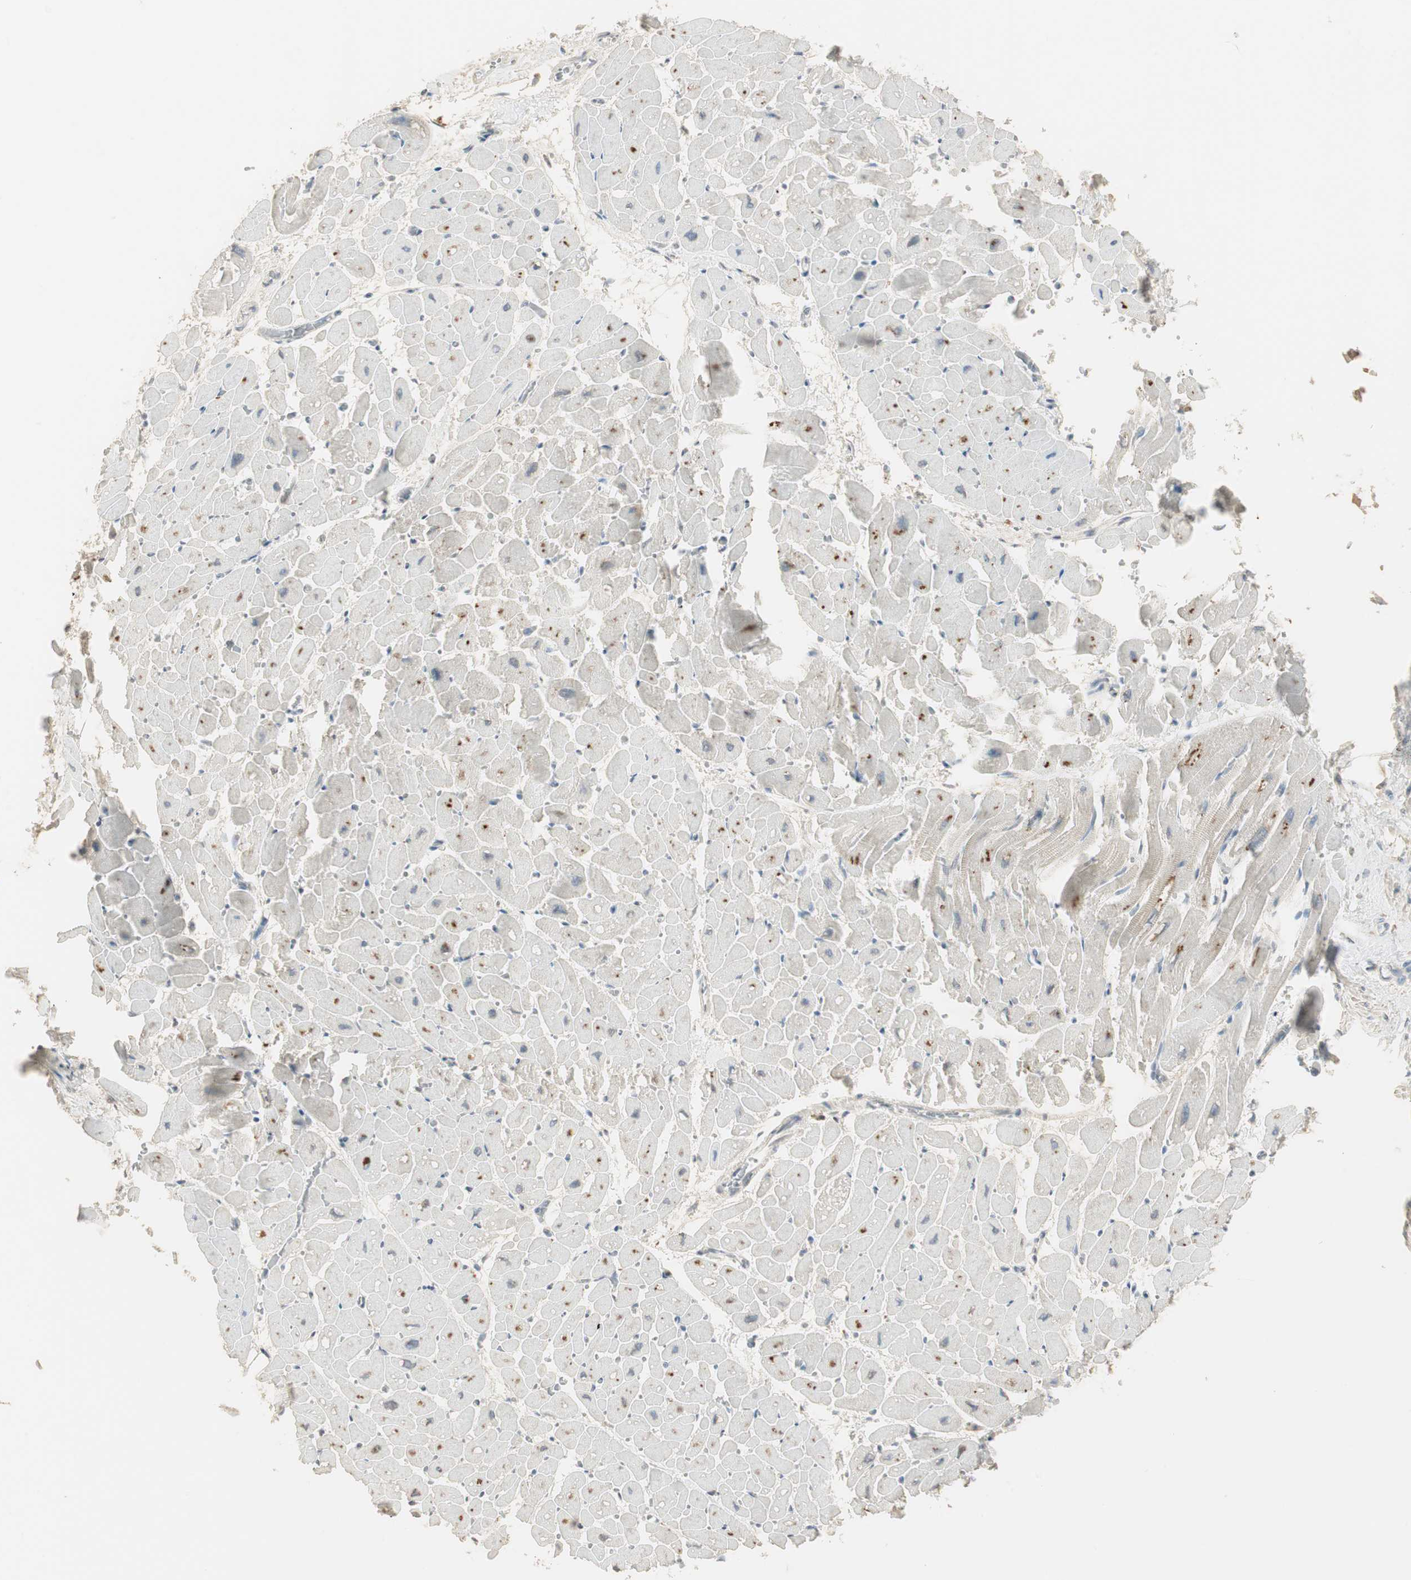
{"staining": {"intensity": "weak", "quantity": "<25%", "location": "cytoplasmic/membranous"}, "tissue": "heart muscle", "cell_type": "Cardiomyocytes", "image_type": "normal", "snomed": [{"axis": "morphology", "description": "Normal tissue, NOS"}, {"axis": "topography", "description": "Heart"}], "caption": "Immunohistochemical staining of normal heart muscle shows no significant staining in cardiomyocytes.", "gene": "RUNX2", "patient": {"sex": "male", "age": 45}}